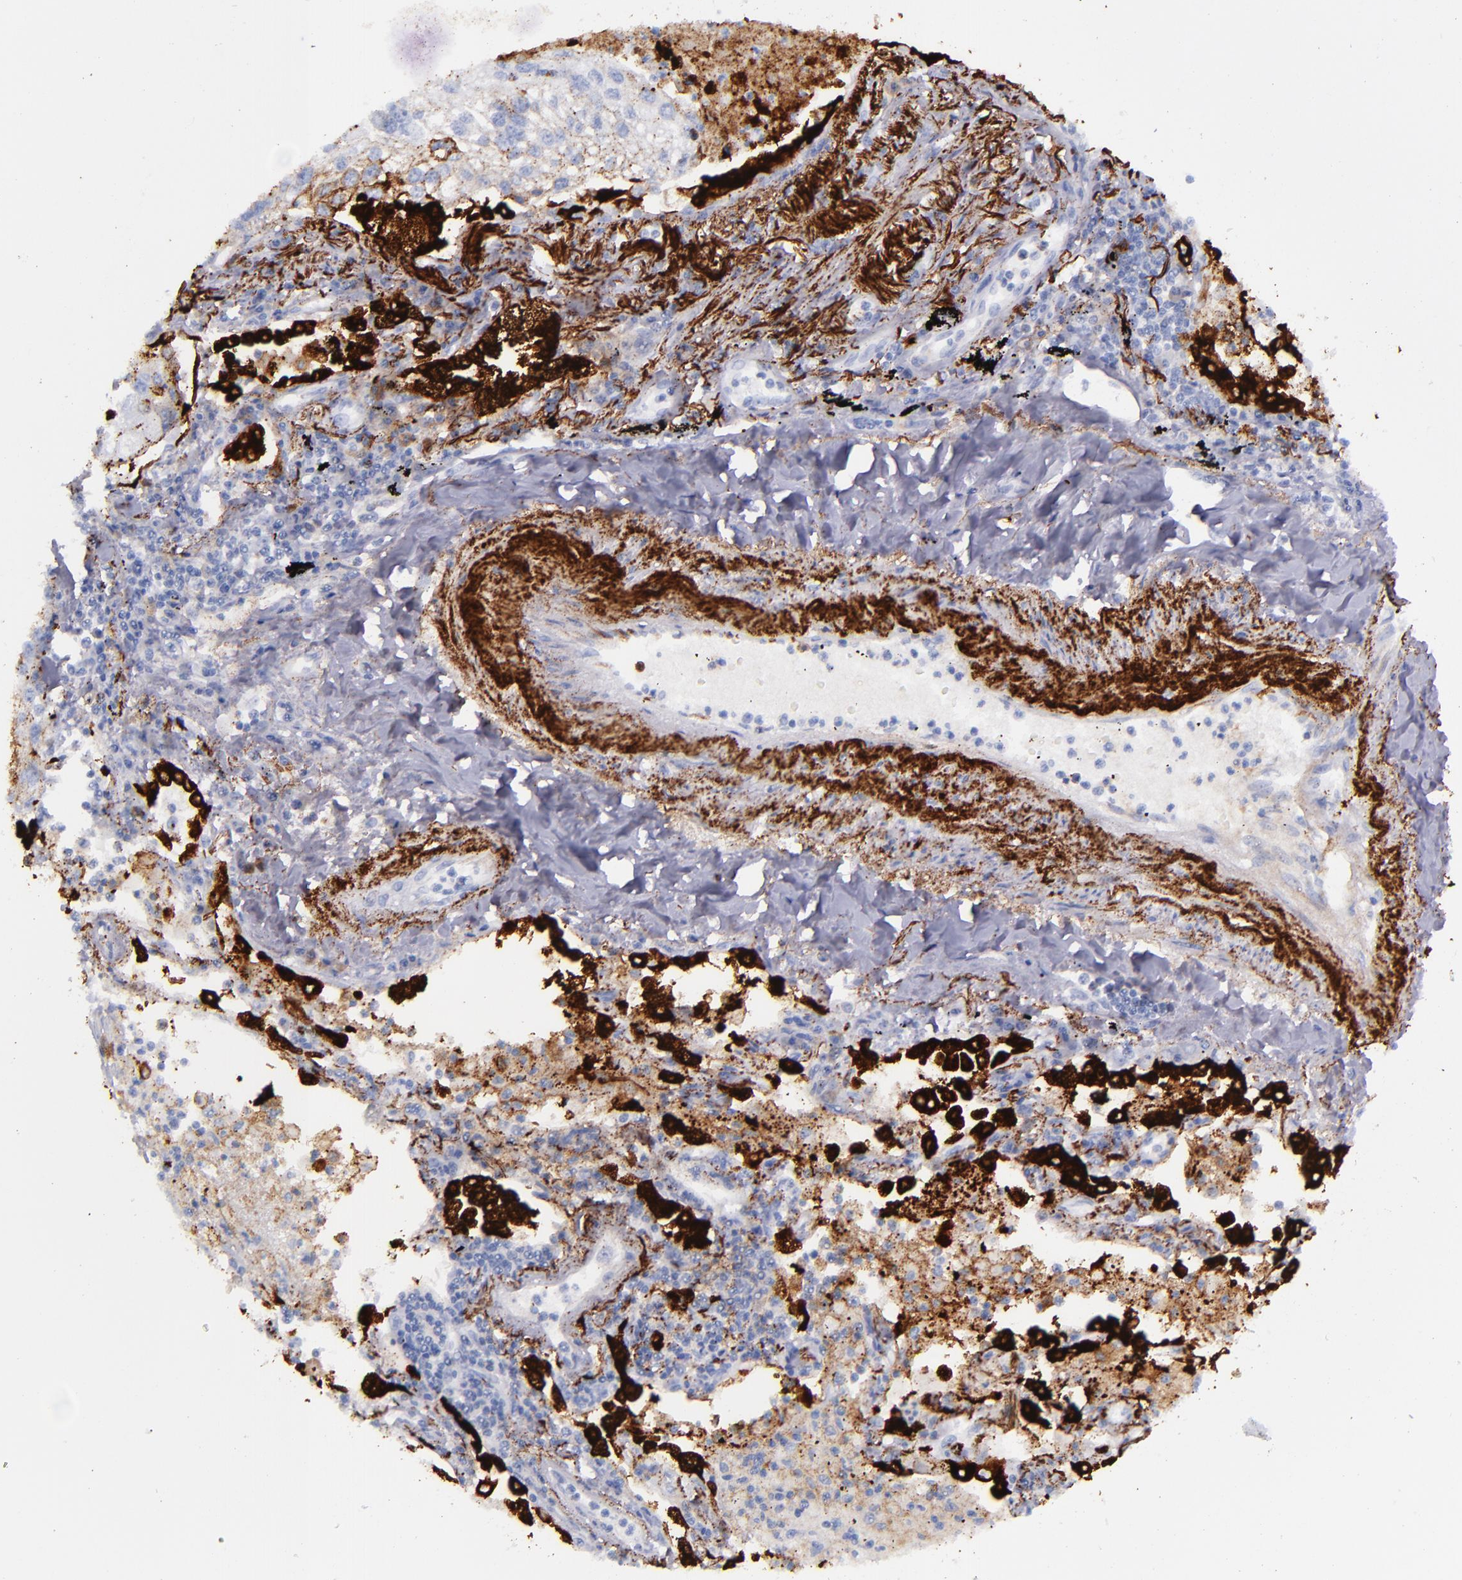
{"staining": {"intensity": "strong", "quantity": ">75%", "location": "cytoplasmic/membranous,nuclear"}, "tissue": "lung cancer", "cell_type": "Tumor cells", "image_type": "cancer", "snomed": [{"axis": "morphology", "description": "Squamous cell carcinoma, NOS"}, {"axis": "topography", "description": "Lung"}], "caption": "DAB (3,3'-diaminobenzidine) immunohistochemical staining of human squamous cell carcinoma (lung) demonstrates strong cytoplasmic/membranous and nuclear protein staining in approximately >75% of tumor cells.", "gene": "SFTPA2", "patient": {"sex": "male", "age": 75}}